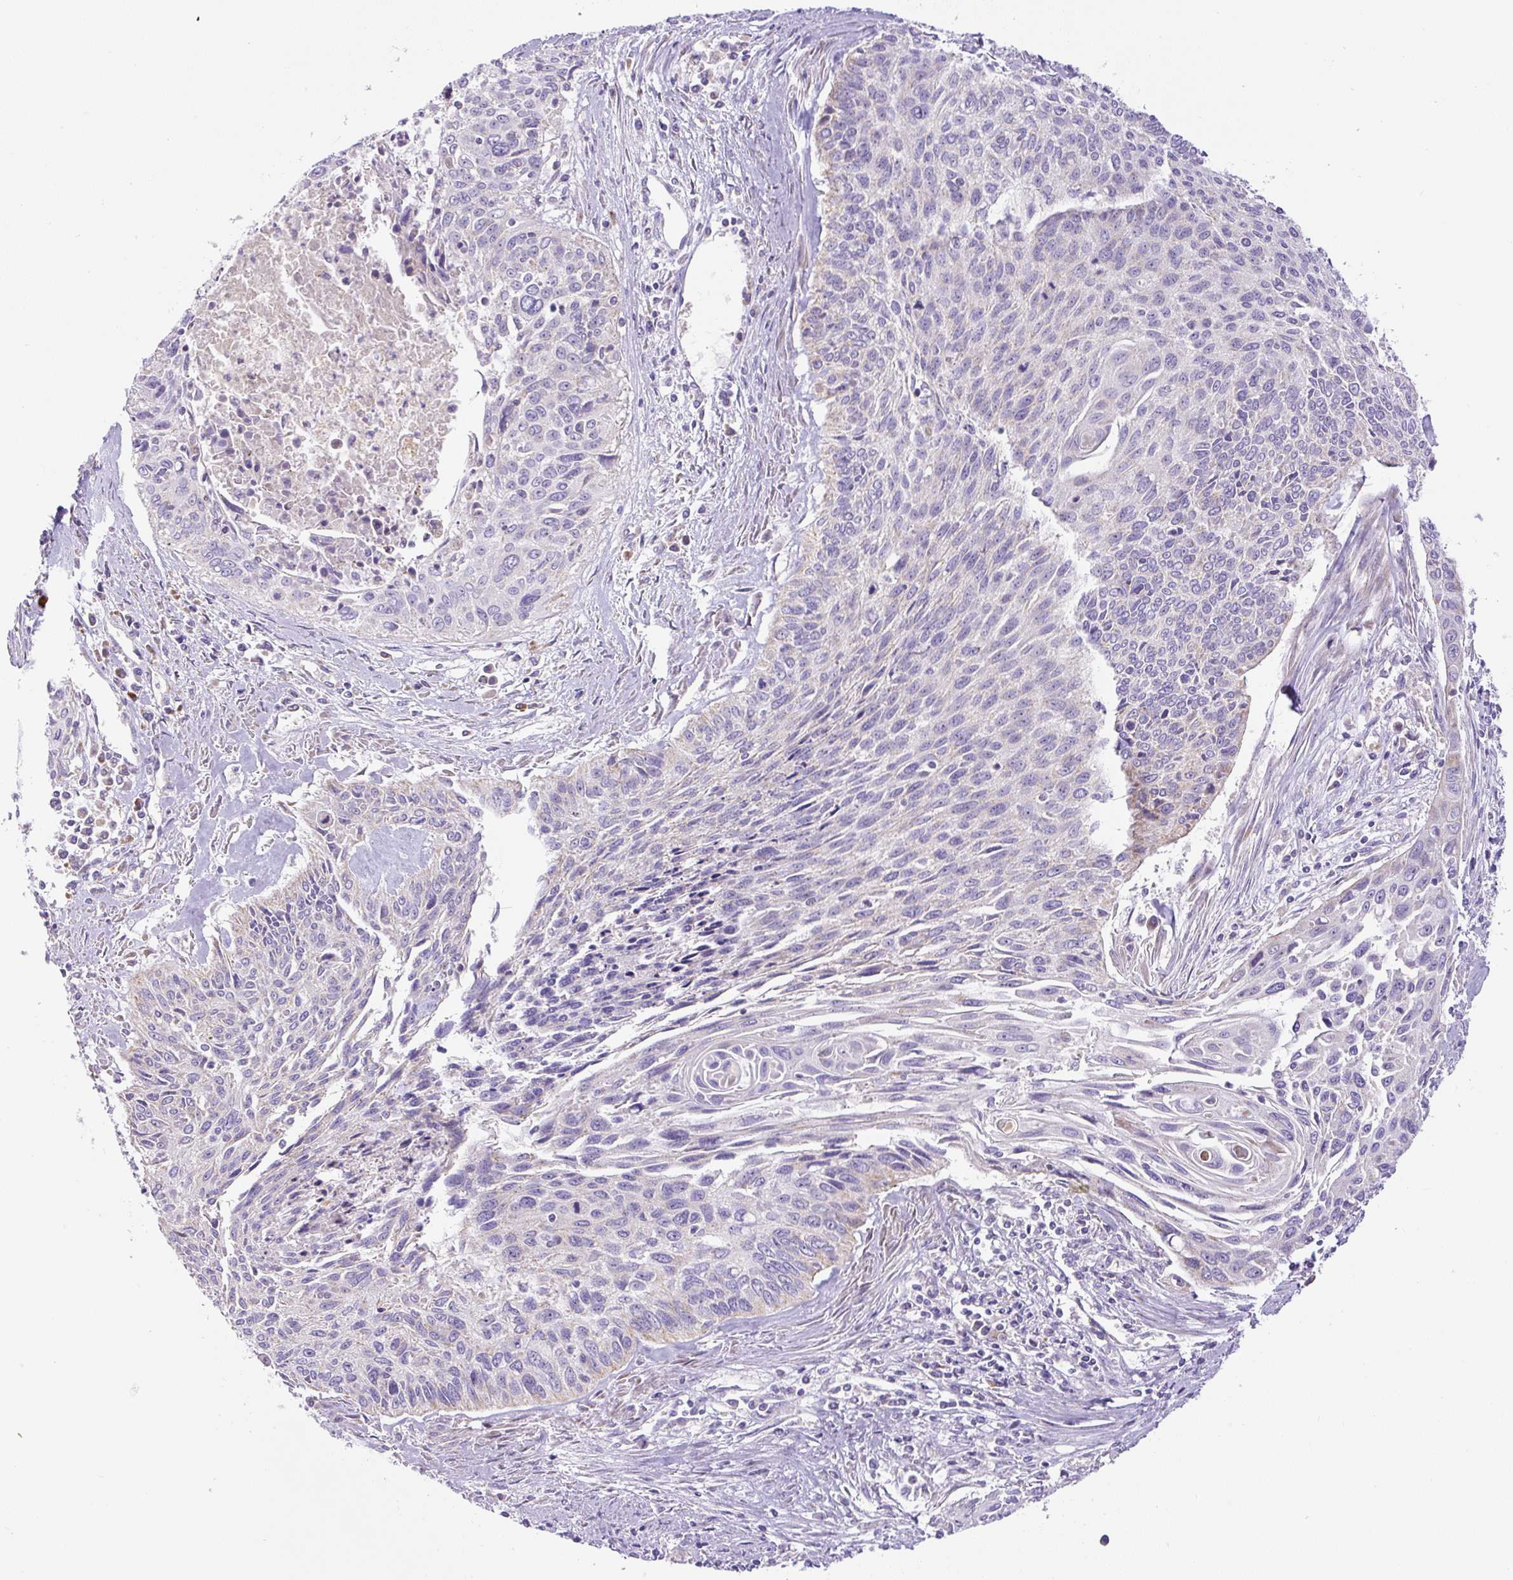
{"staining": {"intensity": "negative", "quantity": "none", "location": "none"}, "tissue": "cervical cancer", "cell_type": "Tumor cells", "image_type": "cancer", "snomed": [{"axis": "morphology", "description": "Squamous cell carcinoma, NOS"}, {"axis": "topography", "description": "Cervix"}], "caption": "High magnification brightfield microscopy of cervical cancer (squamous cell carcinoma) stained with DAB (3,3'-diaminobenzidine) (brown) and counterstained with hematoxylin (blue): tumor cells show no significant expression. The staining was performed using DAB to visualize the protein expression in brown, while the nuclei were stained in blue with hematoxylin (Magnification: 20x).", "gene": "ZNF596", "patient": {"sex": "female", "age": 55}}